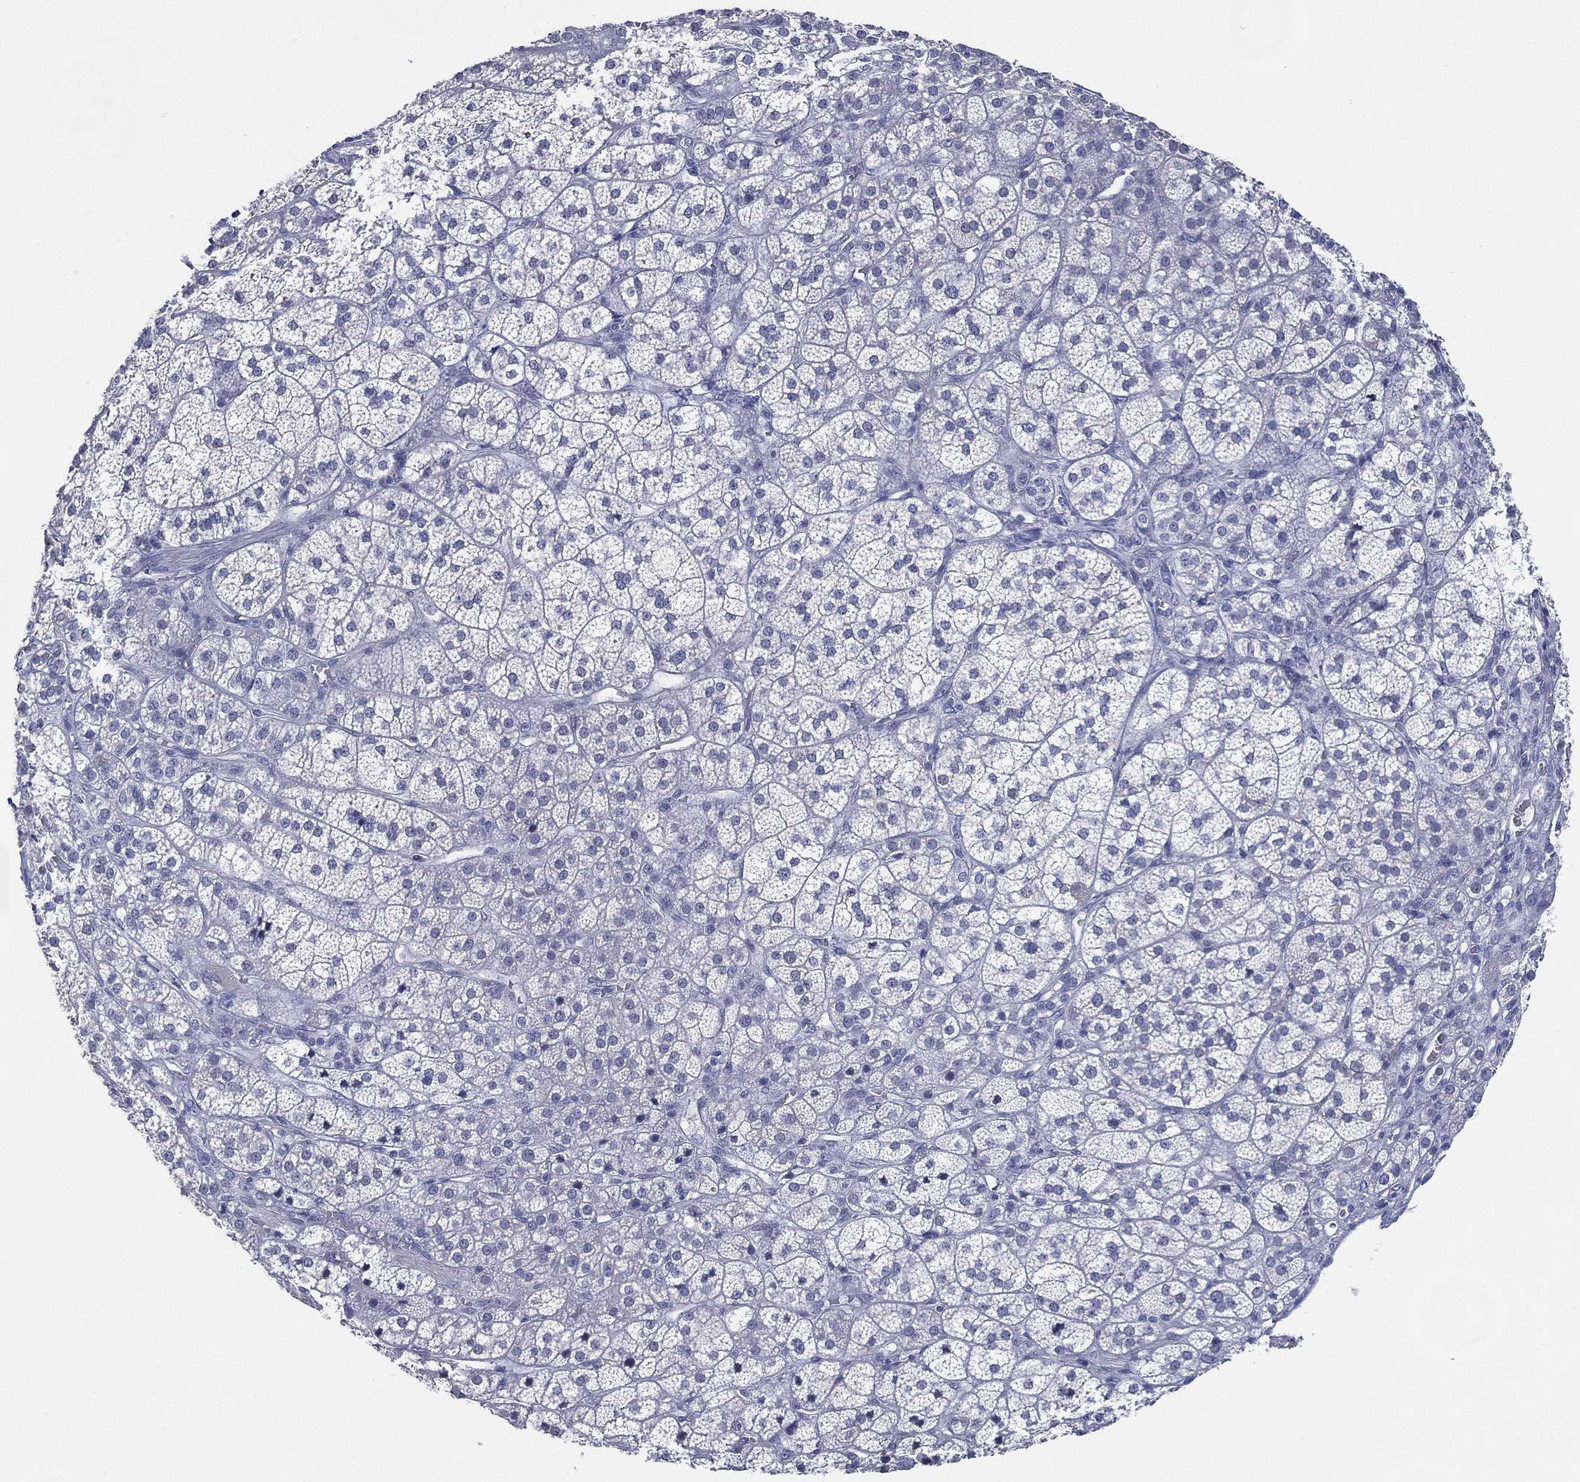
{"staining": {"intensity": "negative", "quantity": "none", "location": "none"}, "tissue": "adrenal gland", "cell_type": "Glandular cells", "image_type": "normal", "snomed": [{"axis": "morphology", "description": "Normal tissue, NOS"}, {"axis": "topography", "description": "Adrenal gland"}], "caption": "Glandular cells are negative for protein expression in benign human adrenal gland. (DAB (3,3'-diaminobenzidine) IHC, high magnification).", "gene": "TMEM247", "patient": {"sex": "female", "age": 60}}